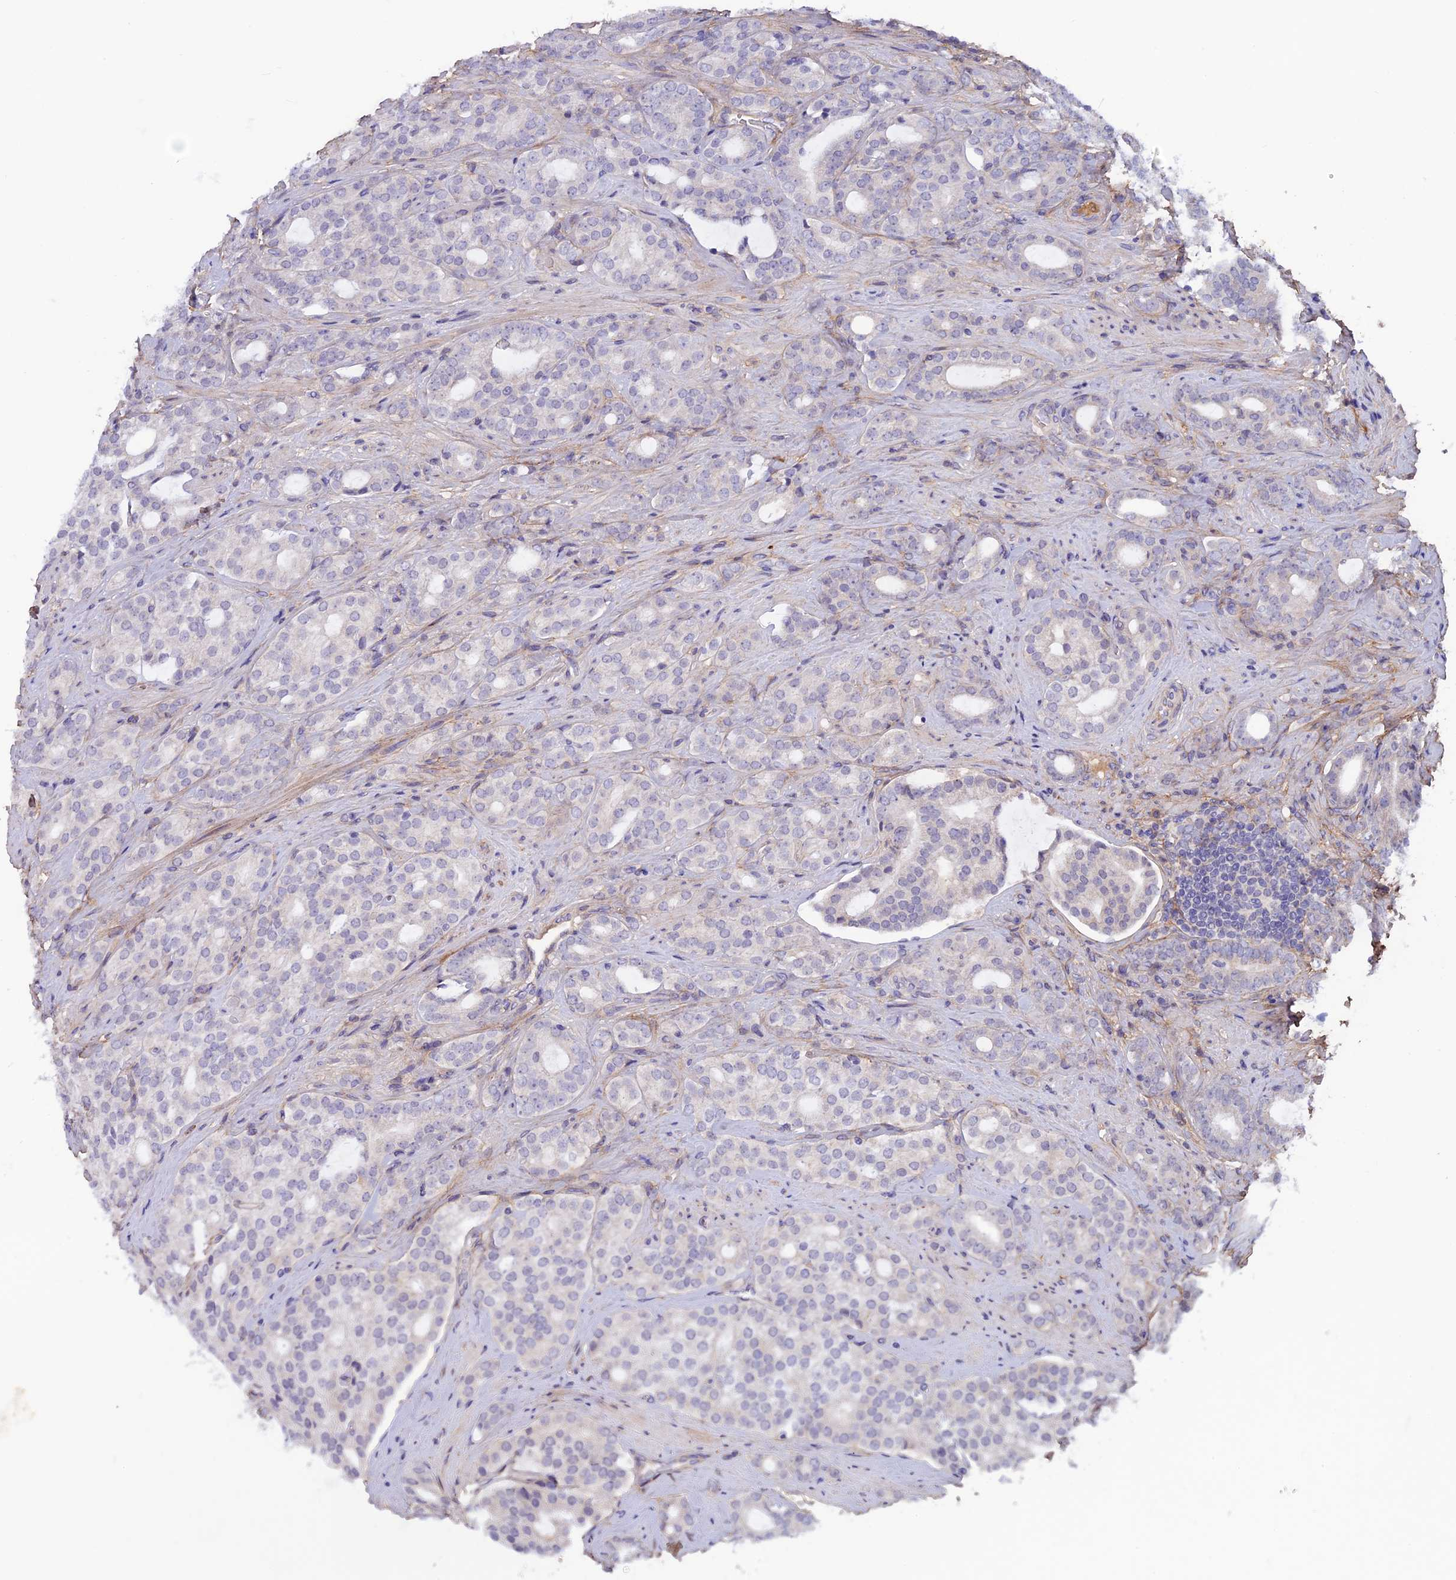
{"staining": {"intensity": "negative", "quantity": "none", "location": "none"}, "tissue": "prostate cancer", "cell_type": "Tumor cells", "image_type": "cancer", "snomed": [{"axis": "morphology", "description": "Adenocarcinoma, High grade"}, {"axis": "topography", "description": "Prostate"}], "caption": "The histopathology image exhibits no significant positivity in tumor cells of prostate cancer.", "gene": "COL4A3", "patient": {"sex": "male", "age": 63}}